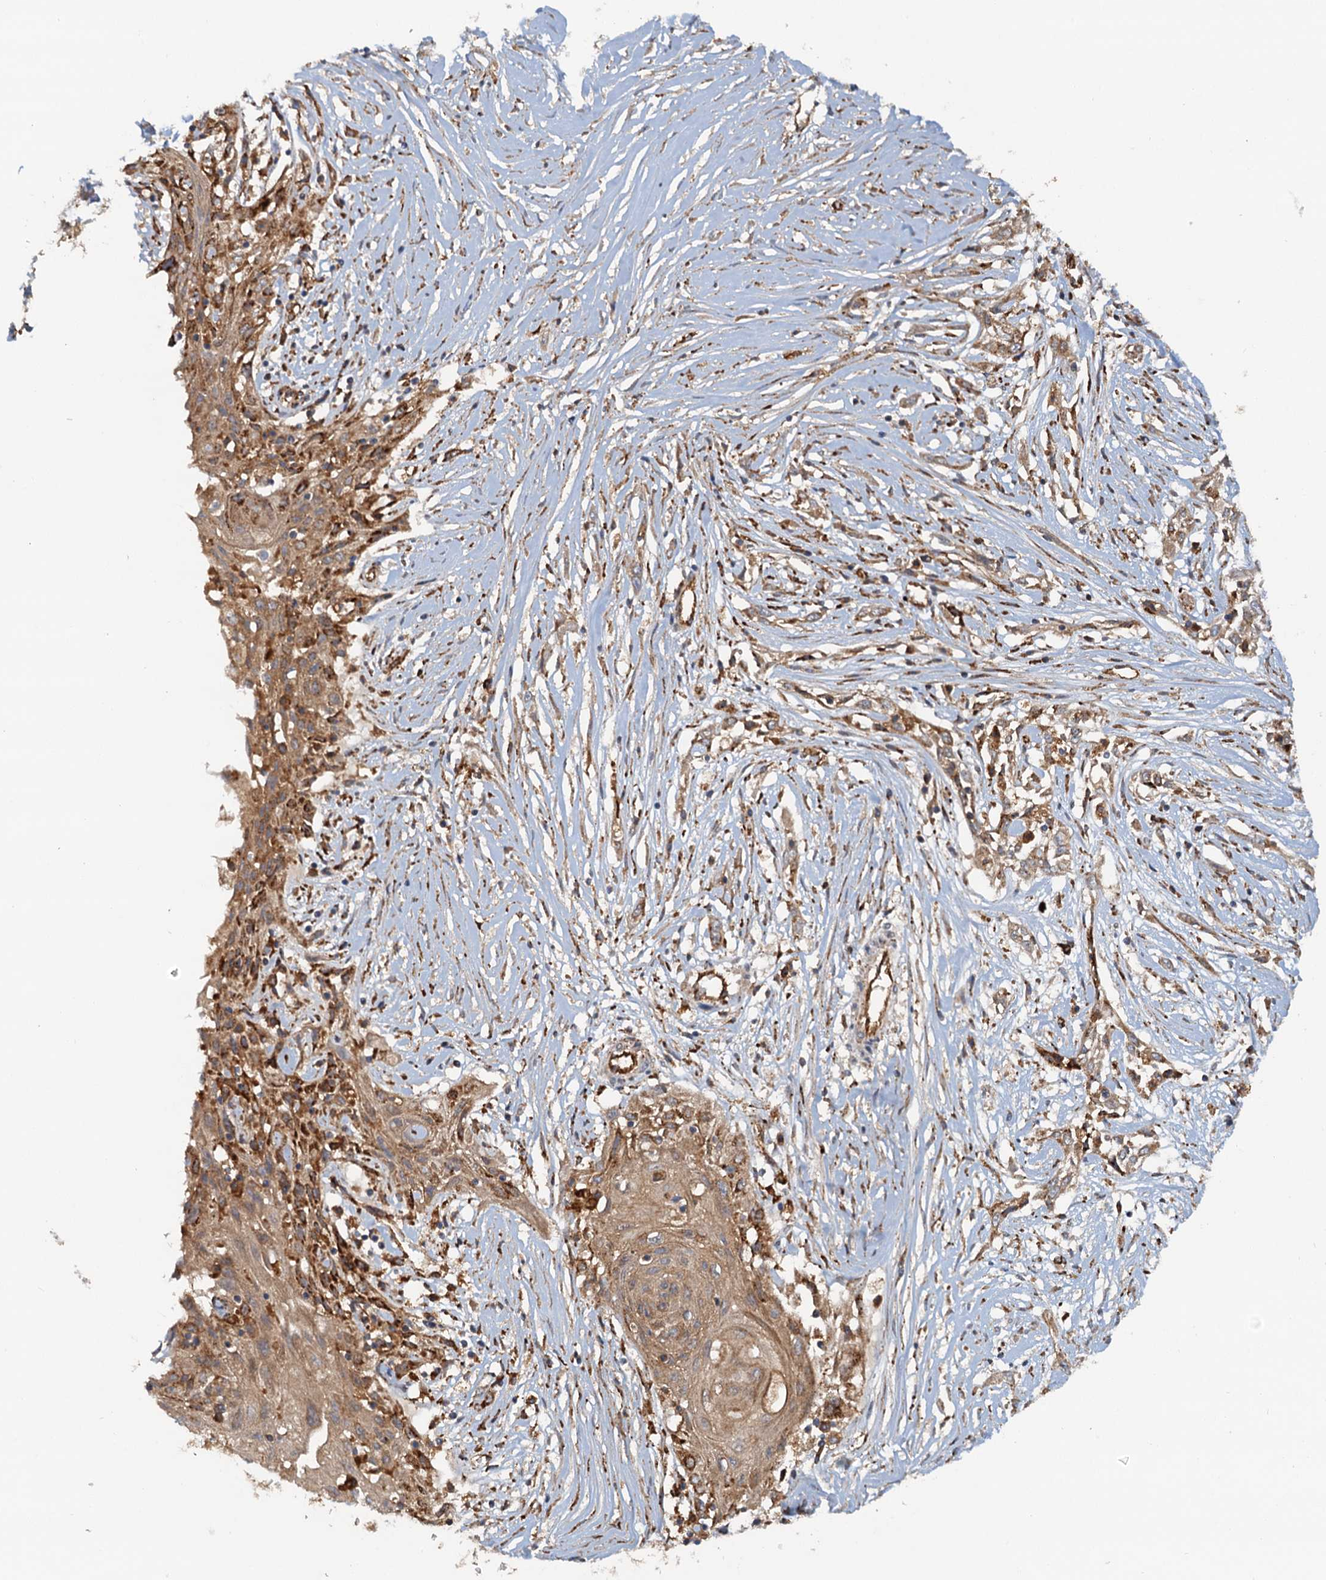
{"staining": {"intensity": "moderate", "quantity": ">75%", "location": "cytoplasmic/membranous"}, "tissue": "skin cancer", "cell_type": "Tumor cells", "image_type": "cancer", "snomed": [{"axis": "morphology", "description": "Squamous cell carcinoma, NOS"}, {"axis": "morphology", "description": "Squamous cell carcinoma, metastatic, NOS"}, {"axis": "topography", "description": "Skin"}, {"axis": "topography", "description": "Lymph node"}], "caption": "Immunohistochemical staining of metastatic squamous cell carcinoma (skin) exhibits moderate cytoplasmic/membranous protein staining in approximately >75% of tumor cells.", "gene": "NIPAL3", "patient": {"sex": "male", "age": 75}}